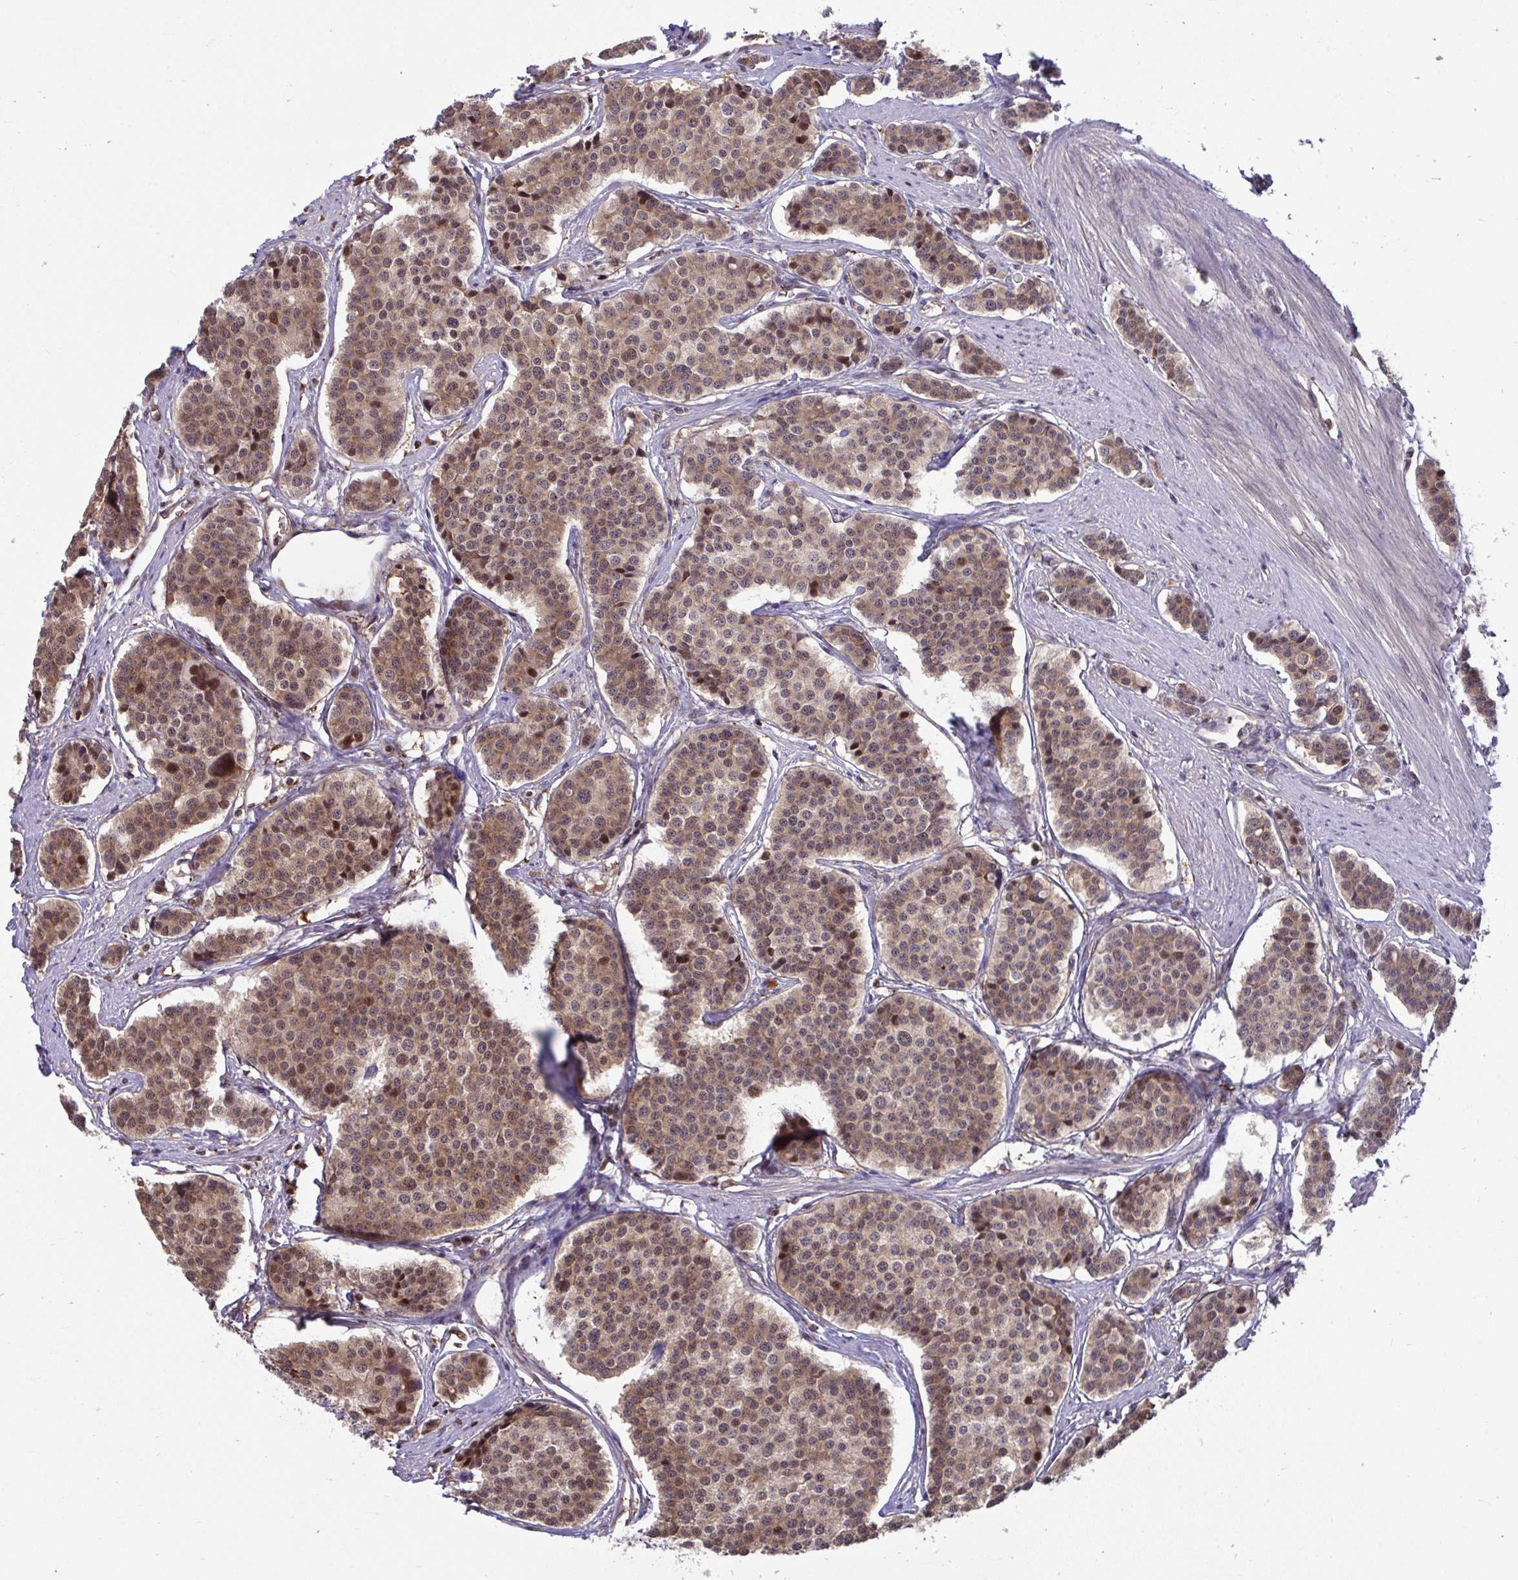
{"staining": {"intensity": "moderate", "quantity": ">75%", "location": "cytoplasmic/membranous,nuclear"}, "tissue": "carcinoid", "cell_type": "Tumor cells", "image_type": "cancer", "snomed": [{"axis": "morphology", "description": "Carcinoid, malignant, NOS"}, {"axis": "topography", "description": "Small intestine"}], "caption": "The image exhibits staining of carcinoid (malignant), revealing moderate cytoplasmic/membranous and nuclear protein staining (brown color) within tumor cells.", "gene": "PCDHB7", "patient": {"sex": "male", "age": 60}}